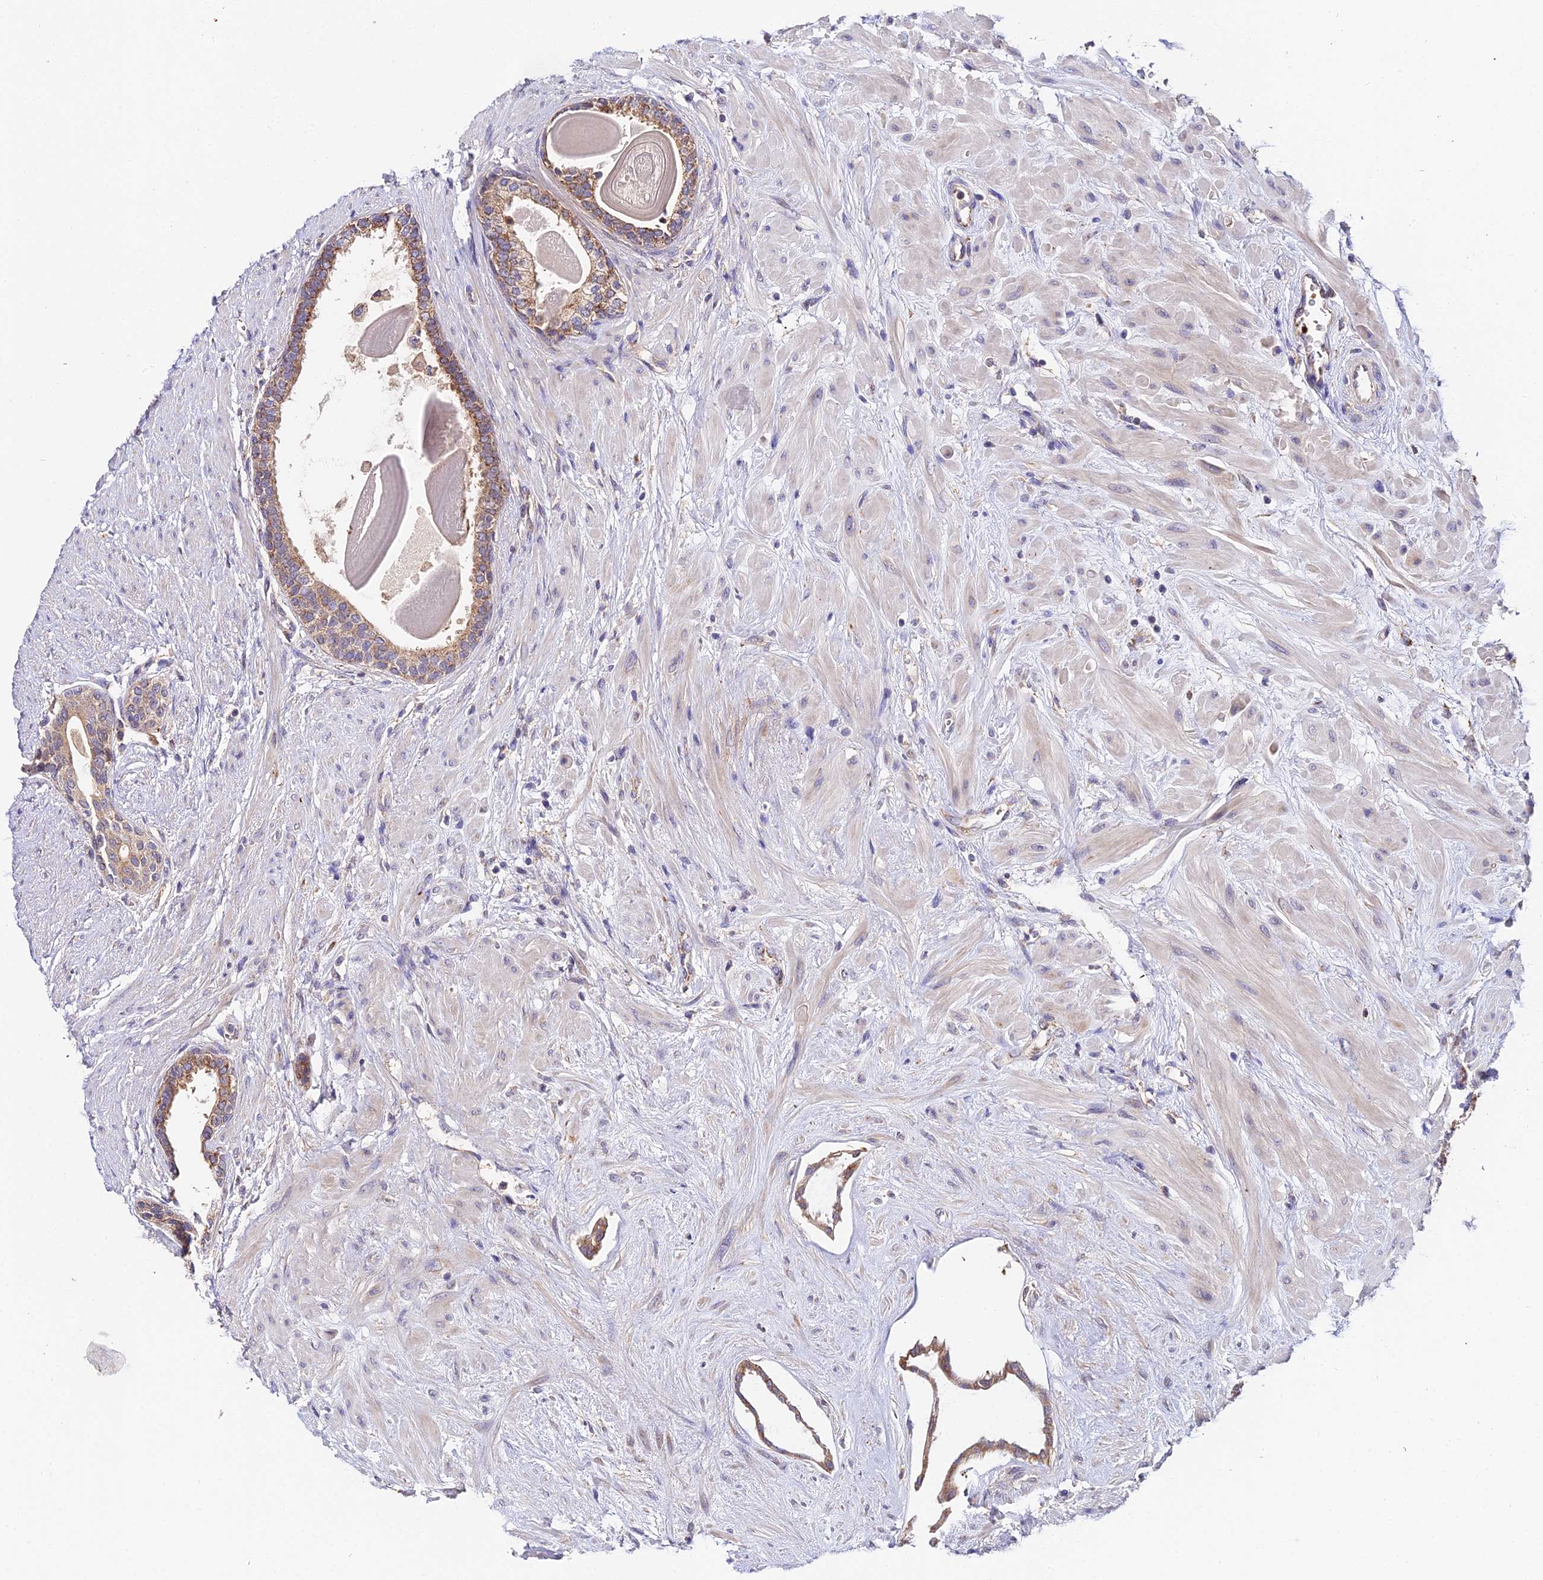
{"staining": {"intensity": "moderate", "quantity": ">75%", "location": "cytoplasmic/membranous"}, "tissue": "prostate", "cell_type": "Glandular cells", "image_type": "normal", "snomed": [{"axis": "morphology", "description": "Normal tissue, NOS"}, {"axis": "topography", "description": "Prostate"}], "caption": "Prostate stained with immunohistochemistry (IHC) displays moderate cytoplasmic/membranous positivity in about >75% of glandular cells.", "gene": "ZBED8", "patient": {"sex": "male", "age": 57}}